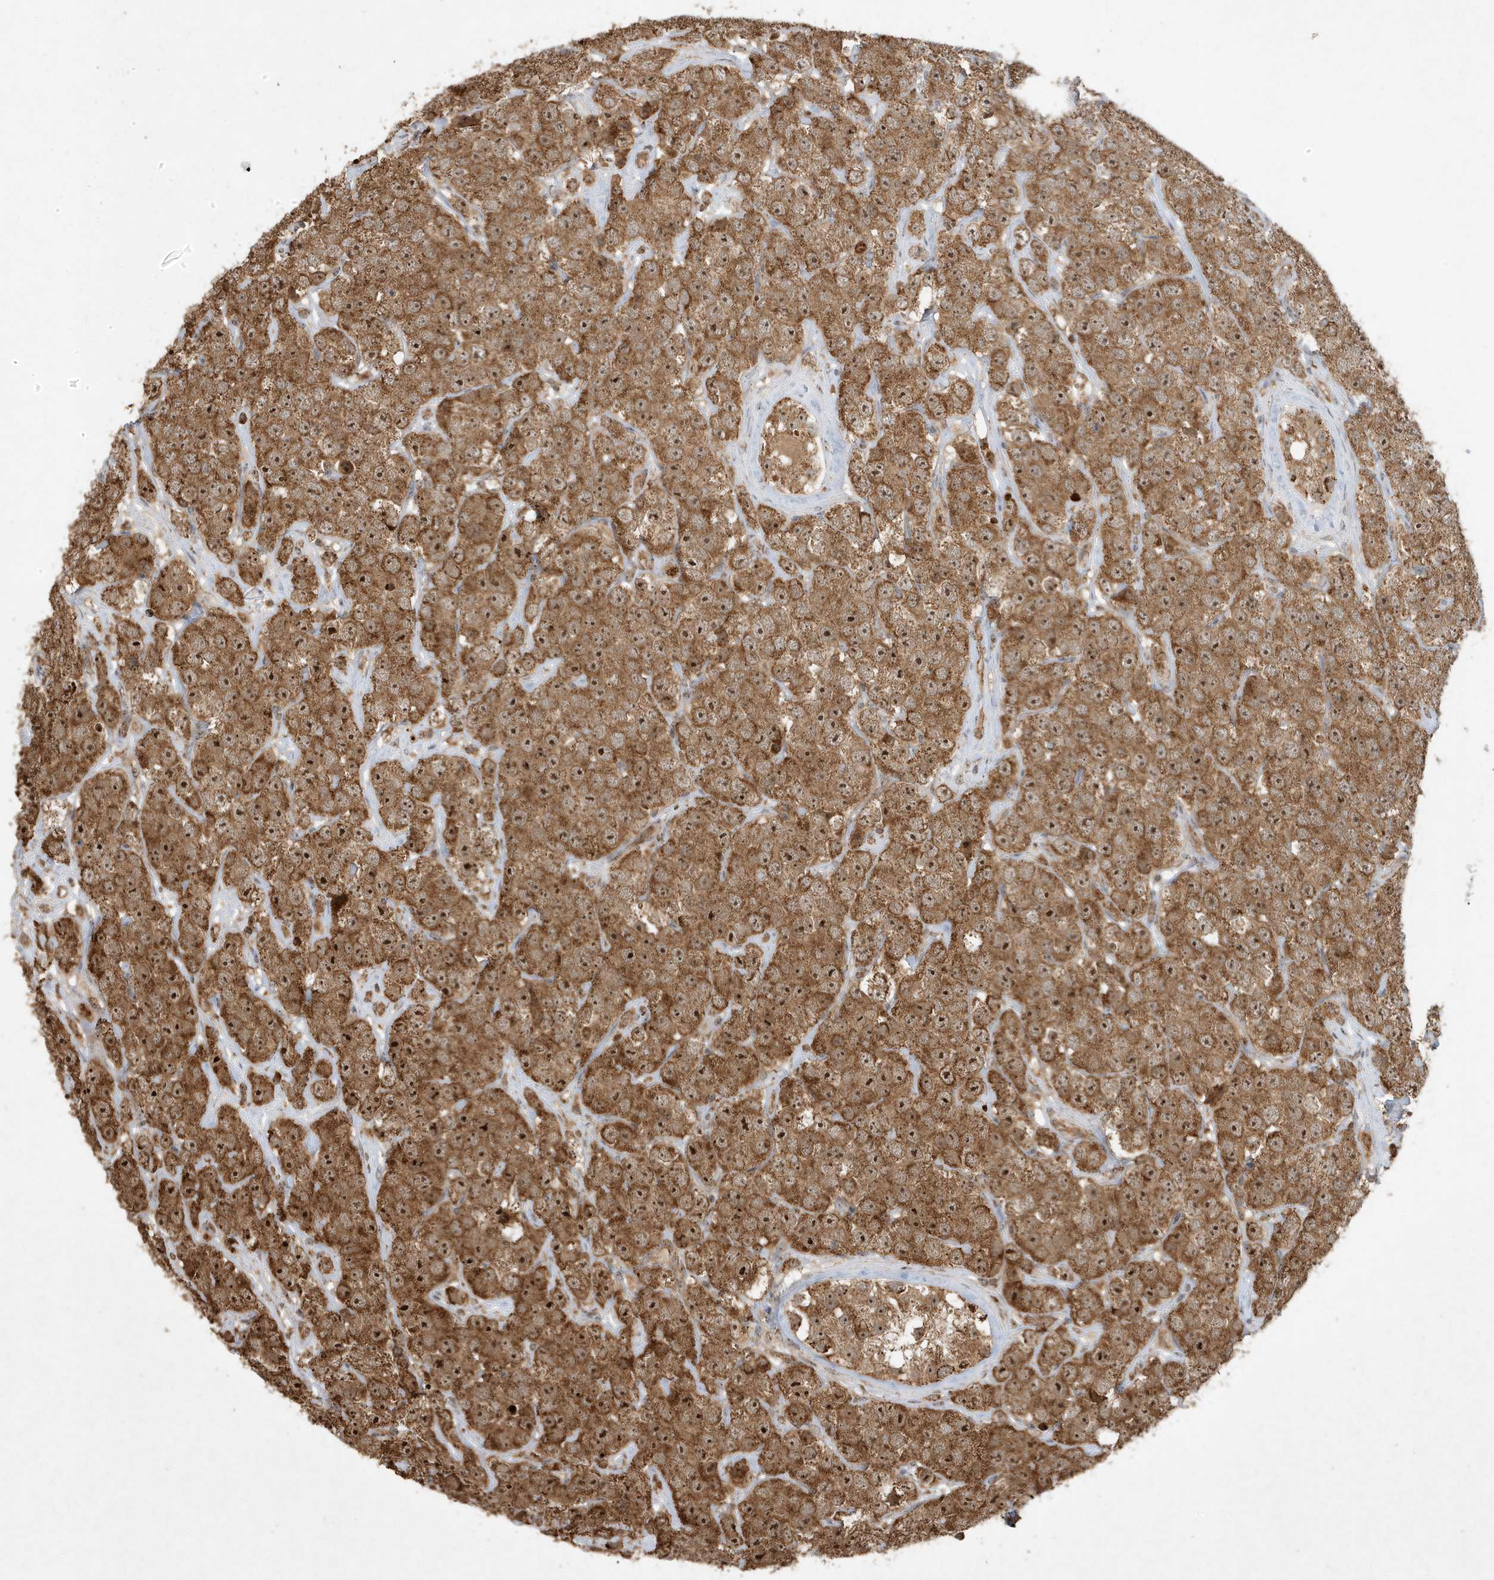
{"staining": {"intensity": "strong", "quantity": ">75%", "location": "cytoplasmic/membranous,nuclear"}, "tissue": "testis cancer", "cell_type": "Tumor cells", "image_type": "cancer", "snomed": [{"axis": "morphology", "description": "Seminoma, NOS"}, {"axis": "topography", "description": "Testis"}], "caption": "IHC staining of testis seminoma, which exhibits high levels of strong cytoplasmic/membranous and nuclear staining in approximately >75% of tumor cells indicating strong cytoplasmic/membranous and nuclear protein expression. The staining was performed using DAB (brown) for protein detection and nuclei were counterstained in hematoxylin (blue).", "gene": "ABCB9", "patient": {"sex": "male", "age": 28}}